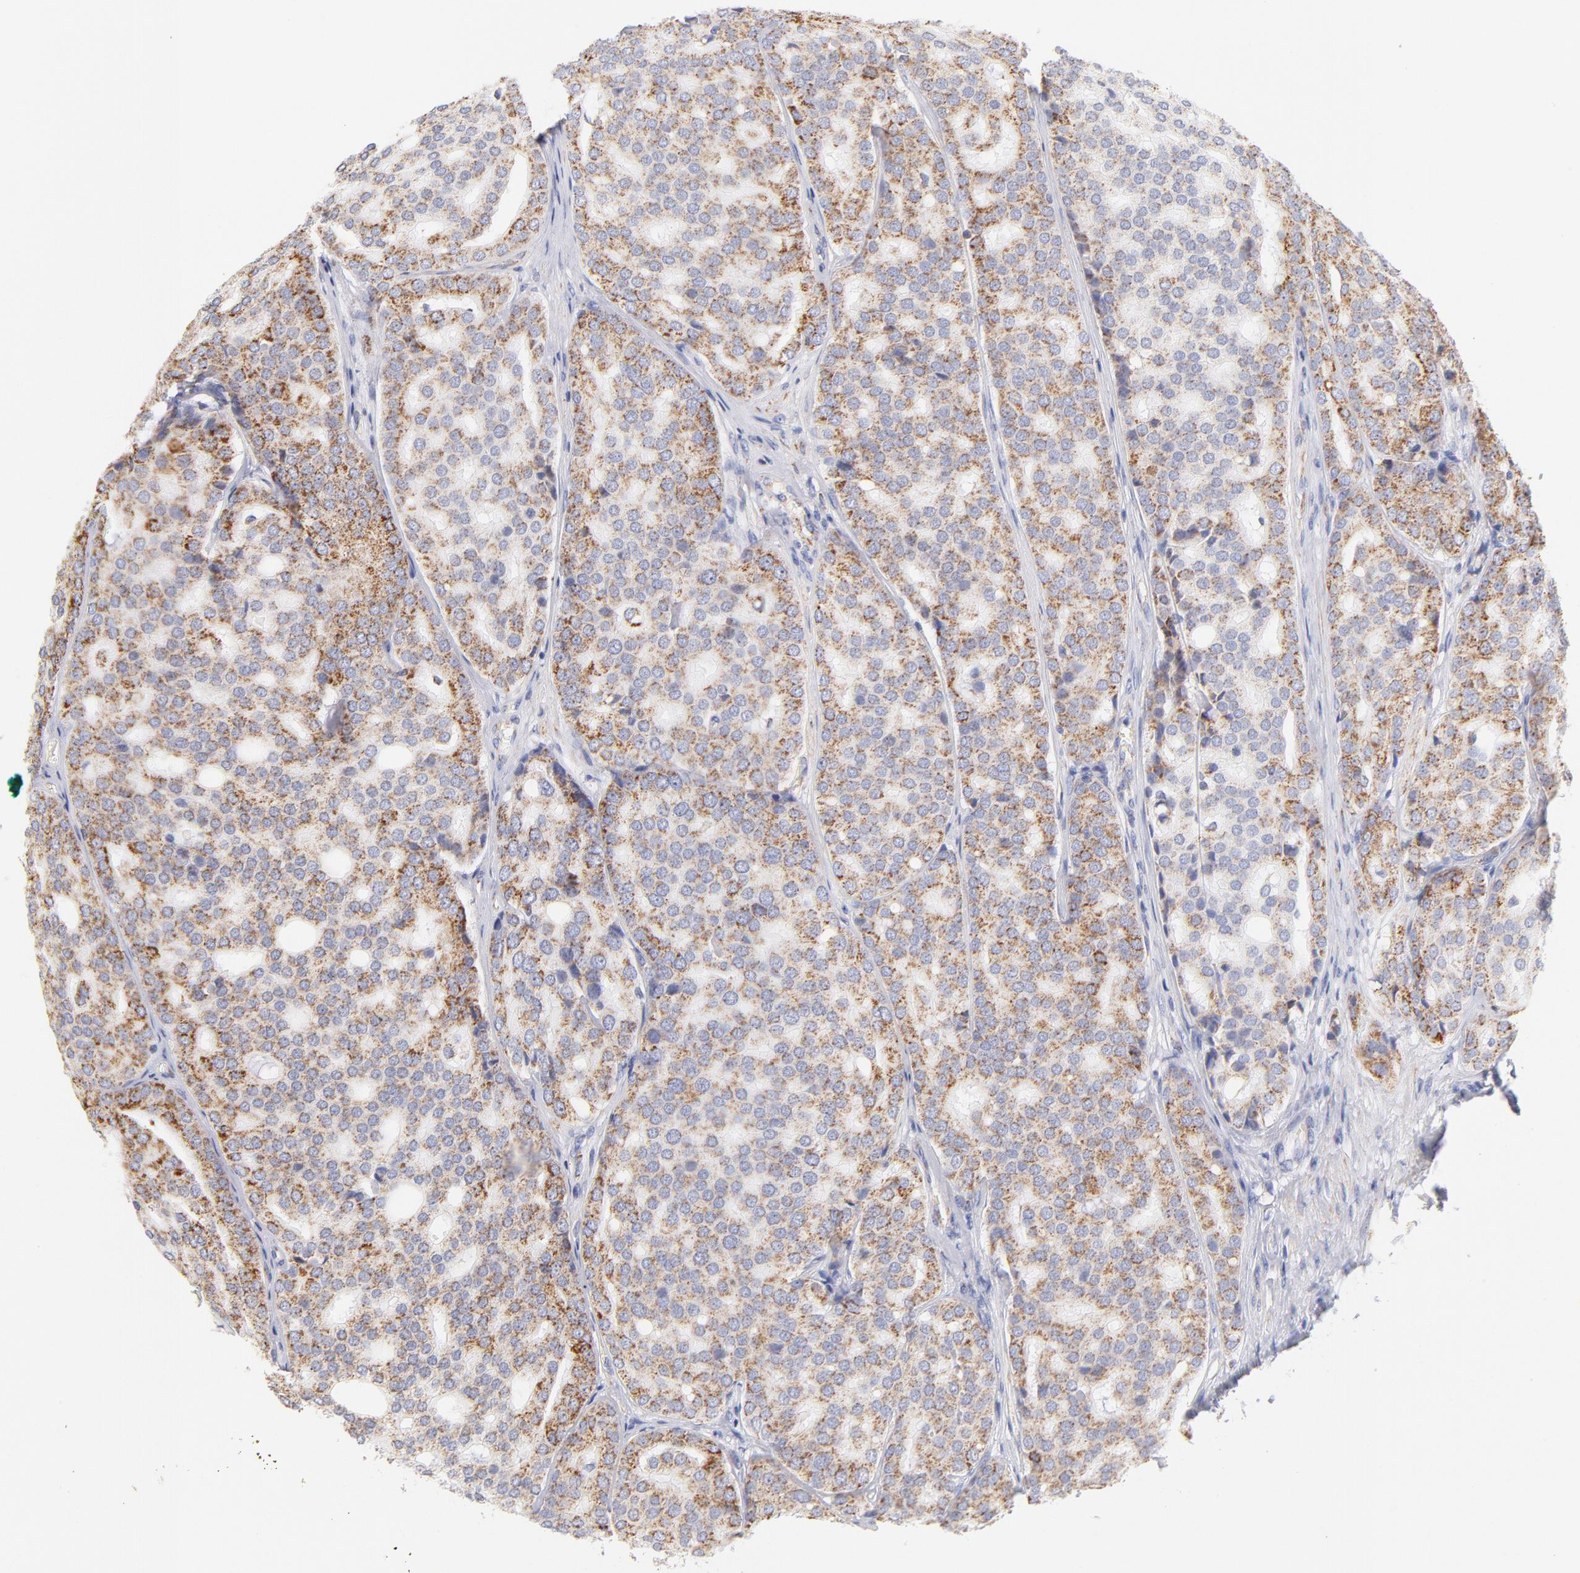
{"staining": {"intensity": "moderate", "quantity": ">75%", "location": "cytoplasmic/membranous"}, "tissue": "prostate cancer", "cell_type": "Tumor cells", "image_type": "cancer", "snomed": [{"axis": "morphology", "description": "Adenocarcinoma, High grade"}, {"axis": "topography", "description": "Prostate"}], "caption": "Immunohistochemical staining of prostate high-grade adenocarcinoma exhibits medium levels of moderate cytoplasmic/membranous protein staining in about >75% of tumor cells.", "gene": "AIFM1", "patient": {"sex": "male", "age": 64}}